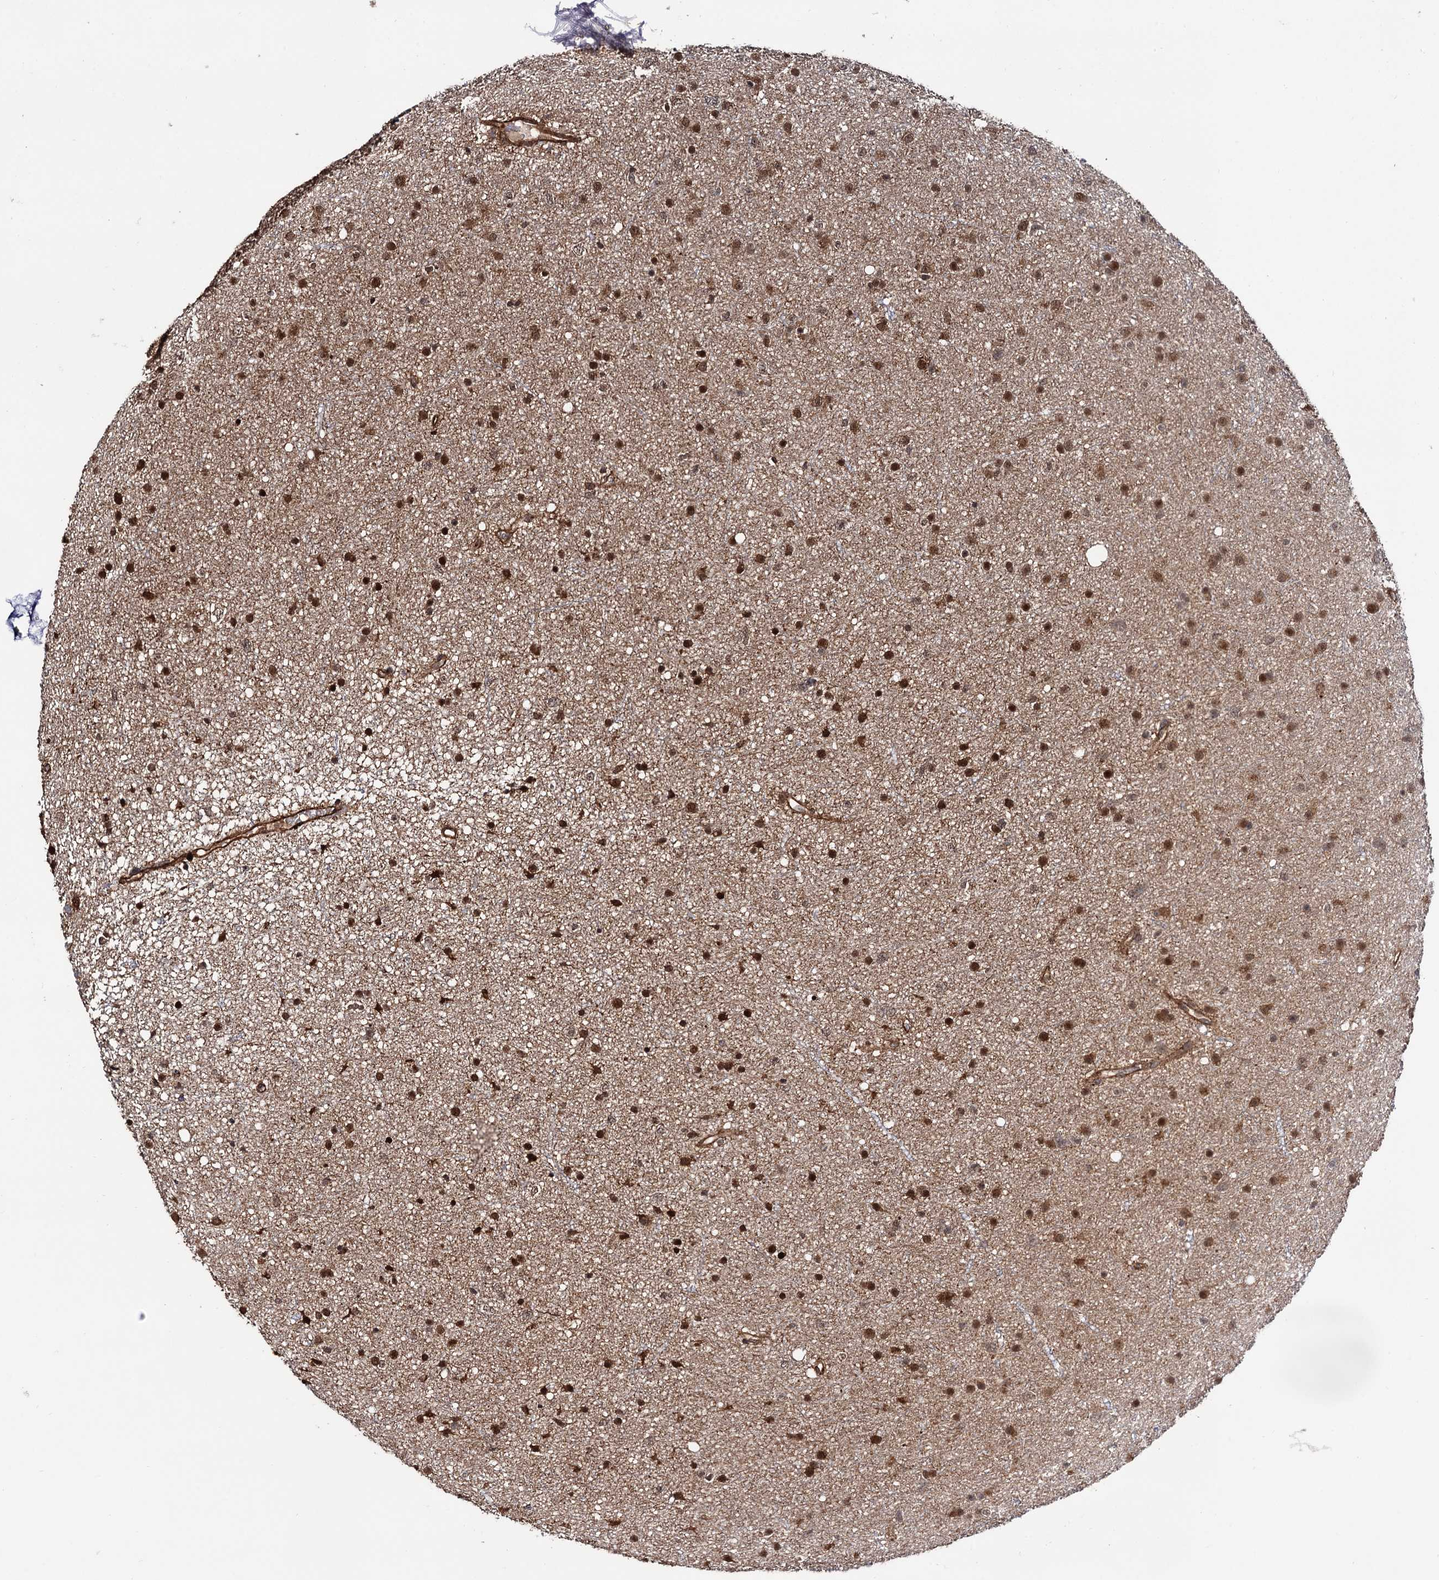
{"staining": {"intensity": "moderate", "quantity": ">75%", "location": "cytoplasmic/membranous,nuclear"}, "tissue": "glioma", "cell_type": "Tumor cells", "image_type": "cancer", "snomed": [{"axis": "morphology", "description": "Glioma, malignant, Low grade"}, {"axis": "topography", "description": "Cerebral cortex"}], "caption": "Protein staining of glioma tissue displays moderate cytoplasmic/membranous and nuclear positivity in approximately >75% of tumor cells. (DAB (3,3'-diaminobenzidine) = brown stain, brightfield microscopy at high magnification).", "gene": "ATP8B4", "patient": {"sex": "female", "age": 39}}